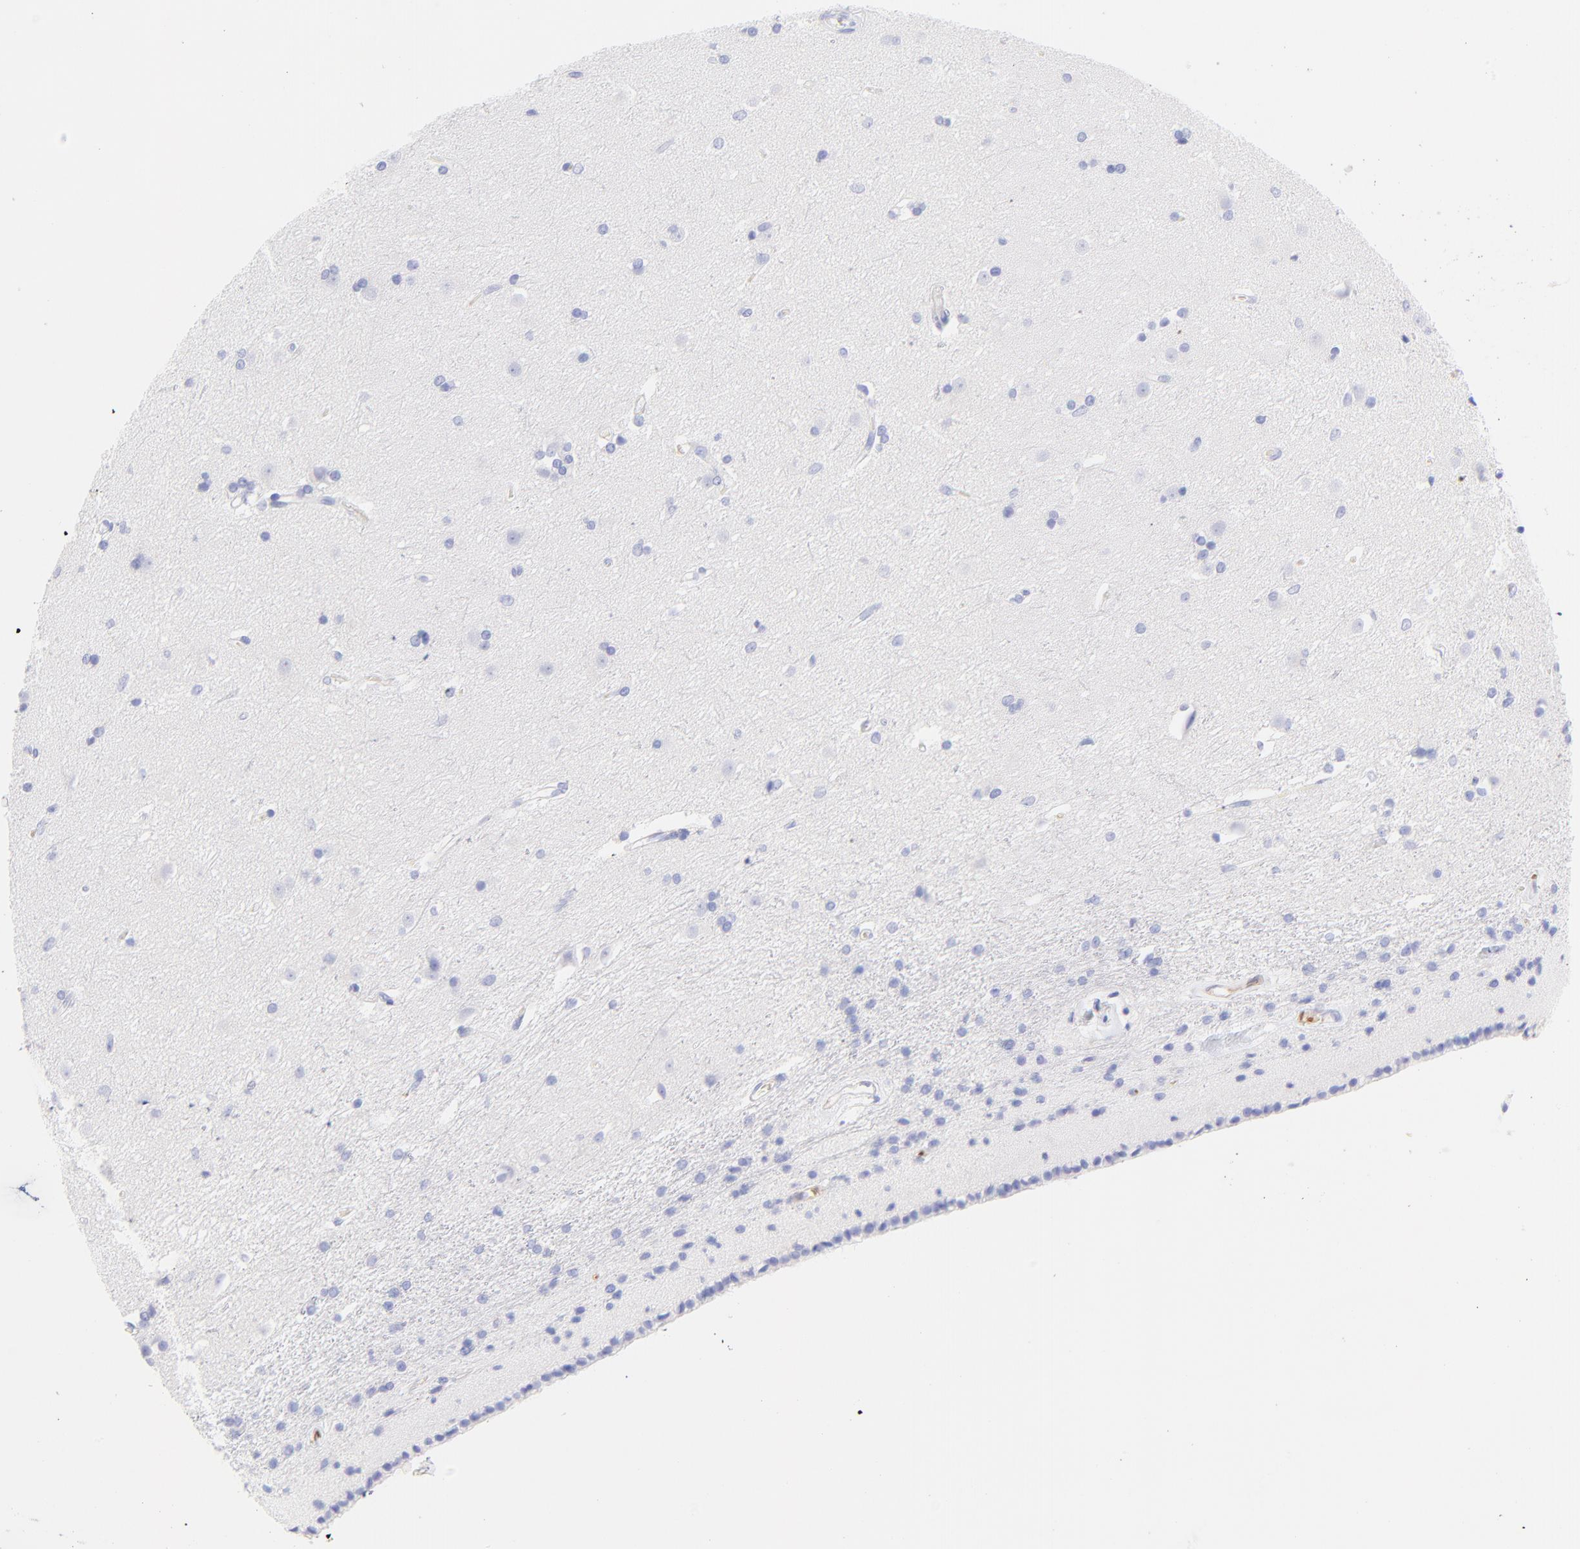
{"staining": {"intensity": "negative", "quantity": "none", "location": "none"}, "tissue": "caudate", "cell_type": "Glial cells", "image_type": "normal", "snomed": [{"axis": "morphology", "description": "Normal tissue, NOS"}, {"axis": "topography", "description": "Lateral ventricle wall"}], "caption": "There is no significant staining in glial cells of caudate. Brightfield microscopy of IHC stained with DAB (brown) and hematoxylin (blue), captured at high magnification.", "gene": "FRMPD3", "patient": {"sex": "female", "age": 19}}